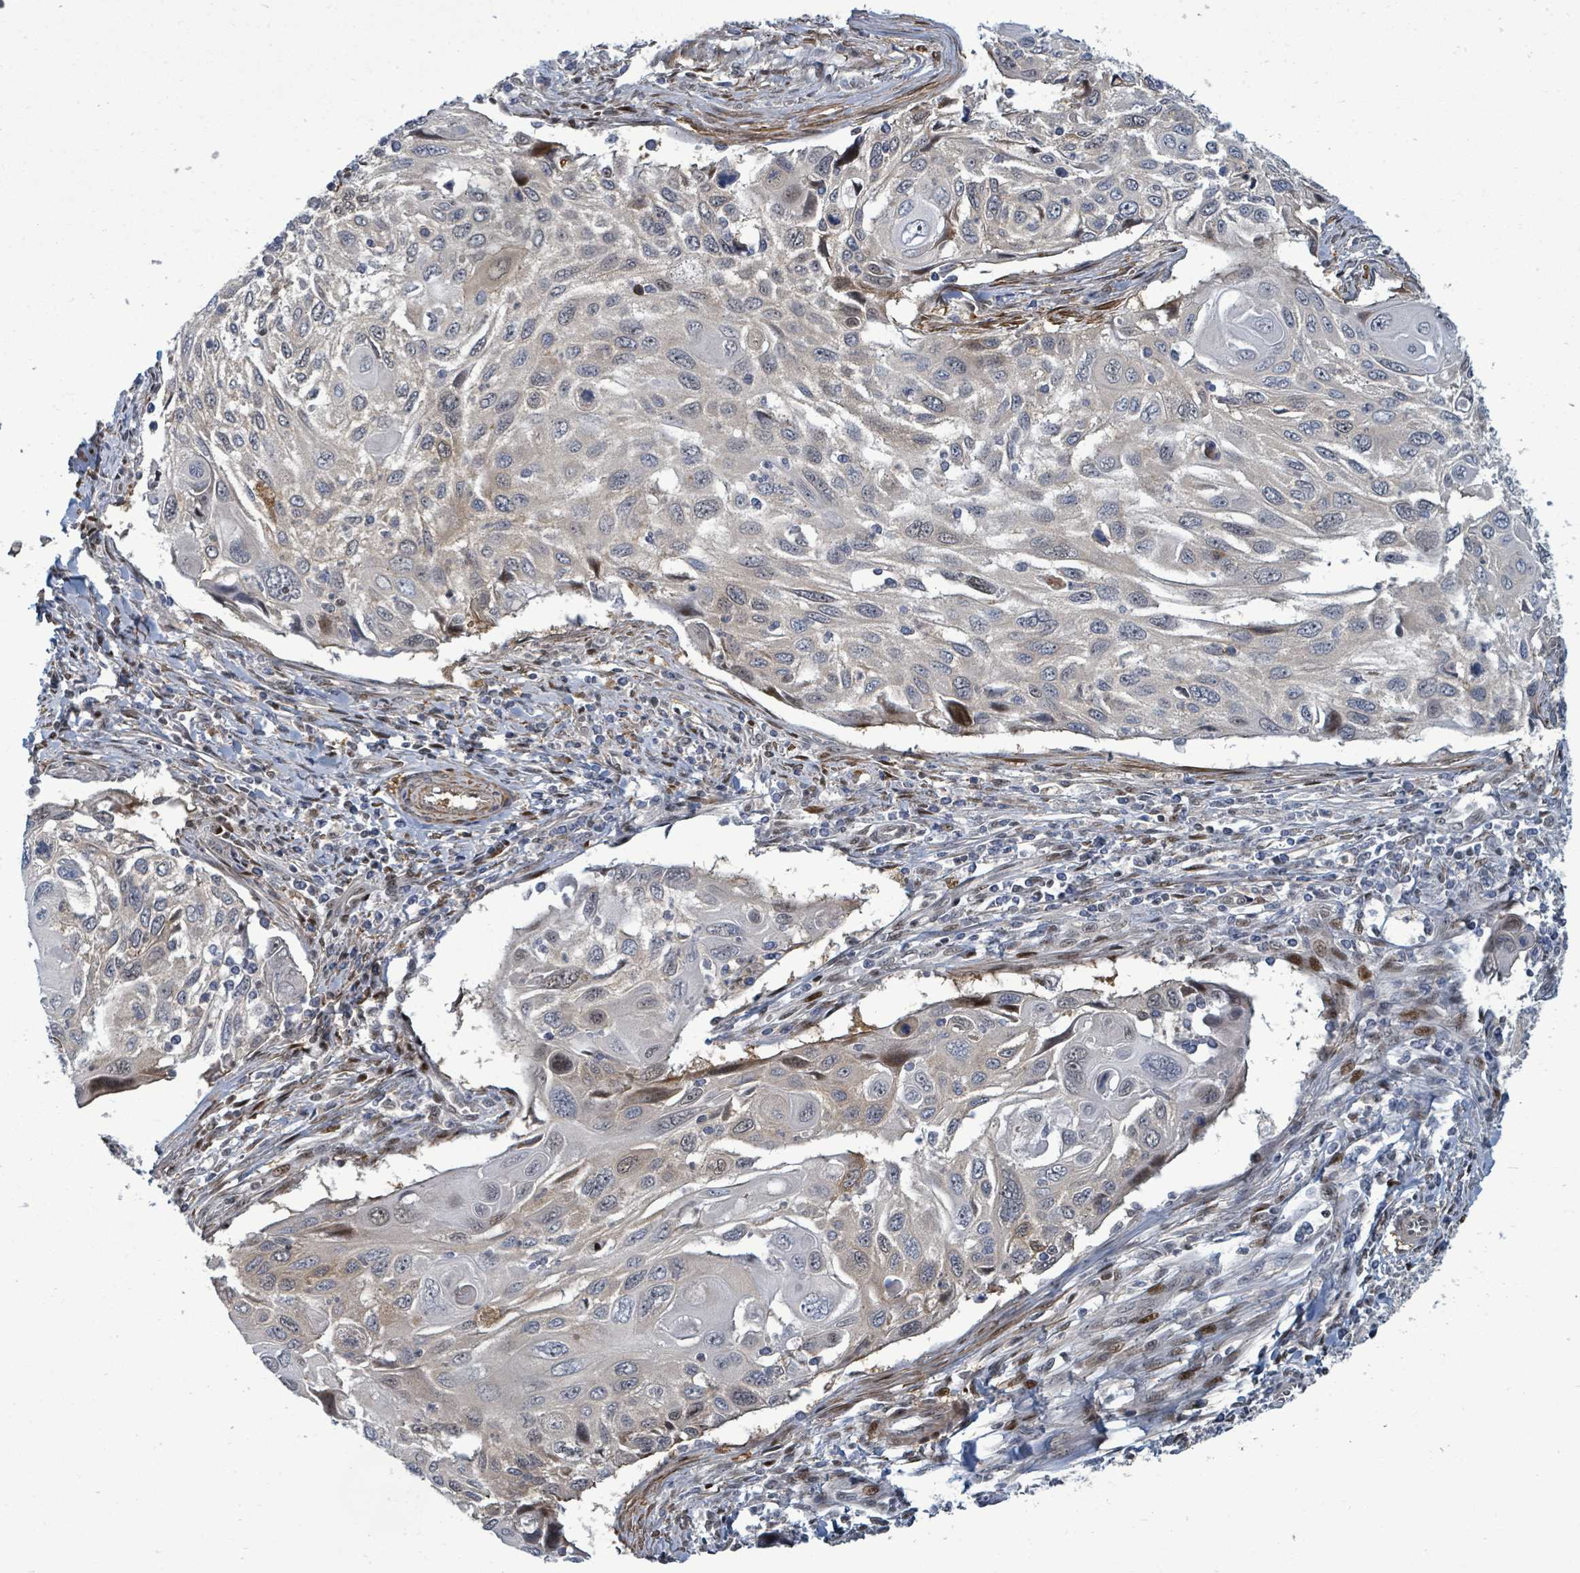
{"staining": {"intensity": "moderate", "quantity": "<25%", "location": "nuclear"}, "tissue": "cervical cancer", "cell_type": "Tumor cells", "image_type": "cancer", "snomed": [{"axis": "morphology", "description": "Squamous cell carcinoma, NOS"}, {"axis": "topography", "description": "Cervix"}], "caption": "Immunohistochemical staining of squamous cell carcinoma (cervical) exhibits low levels of moderate nuclear protein staining in about <25% of tumor cells.", "gene": "TRDMT1", "patient": {"sex": "female", "age": 70}}